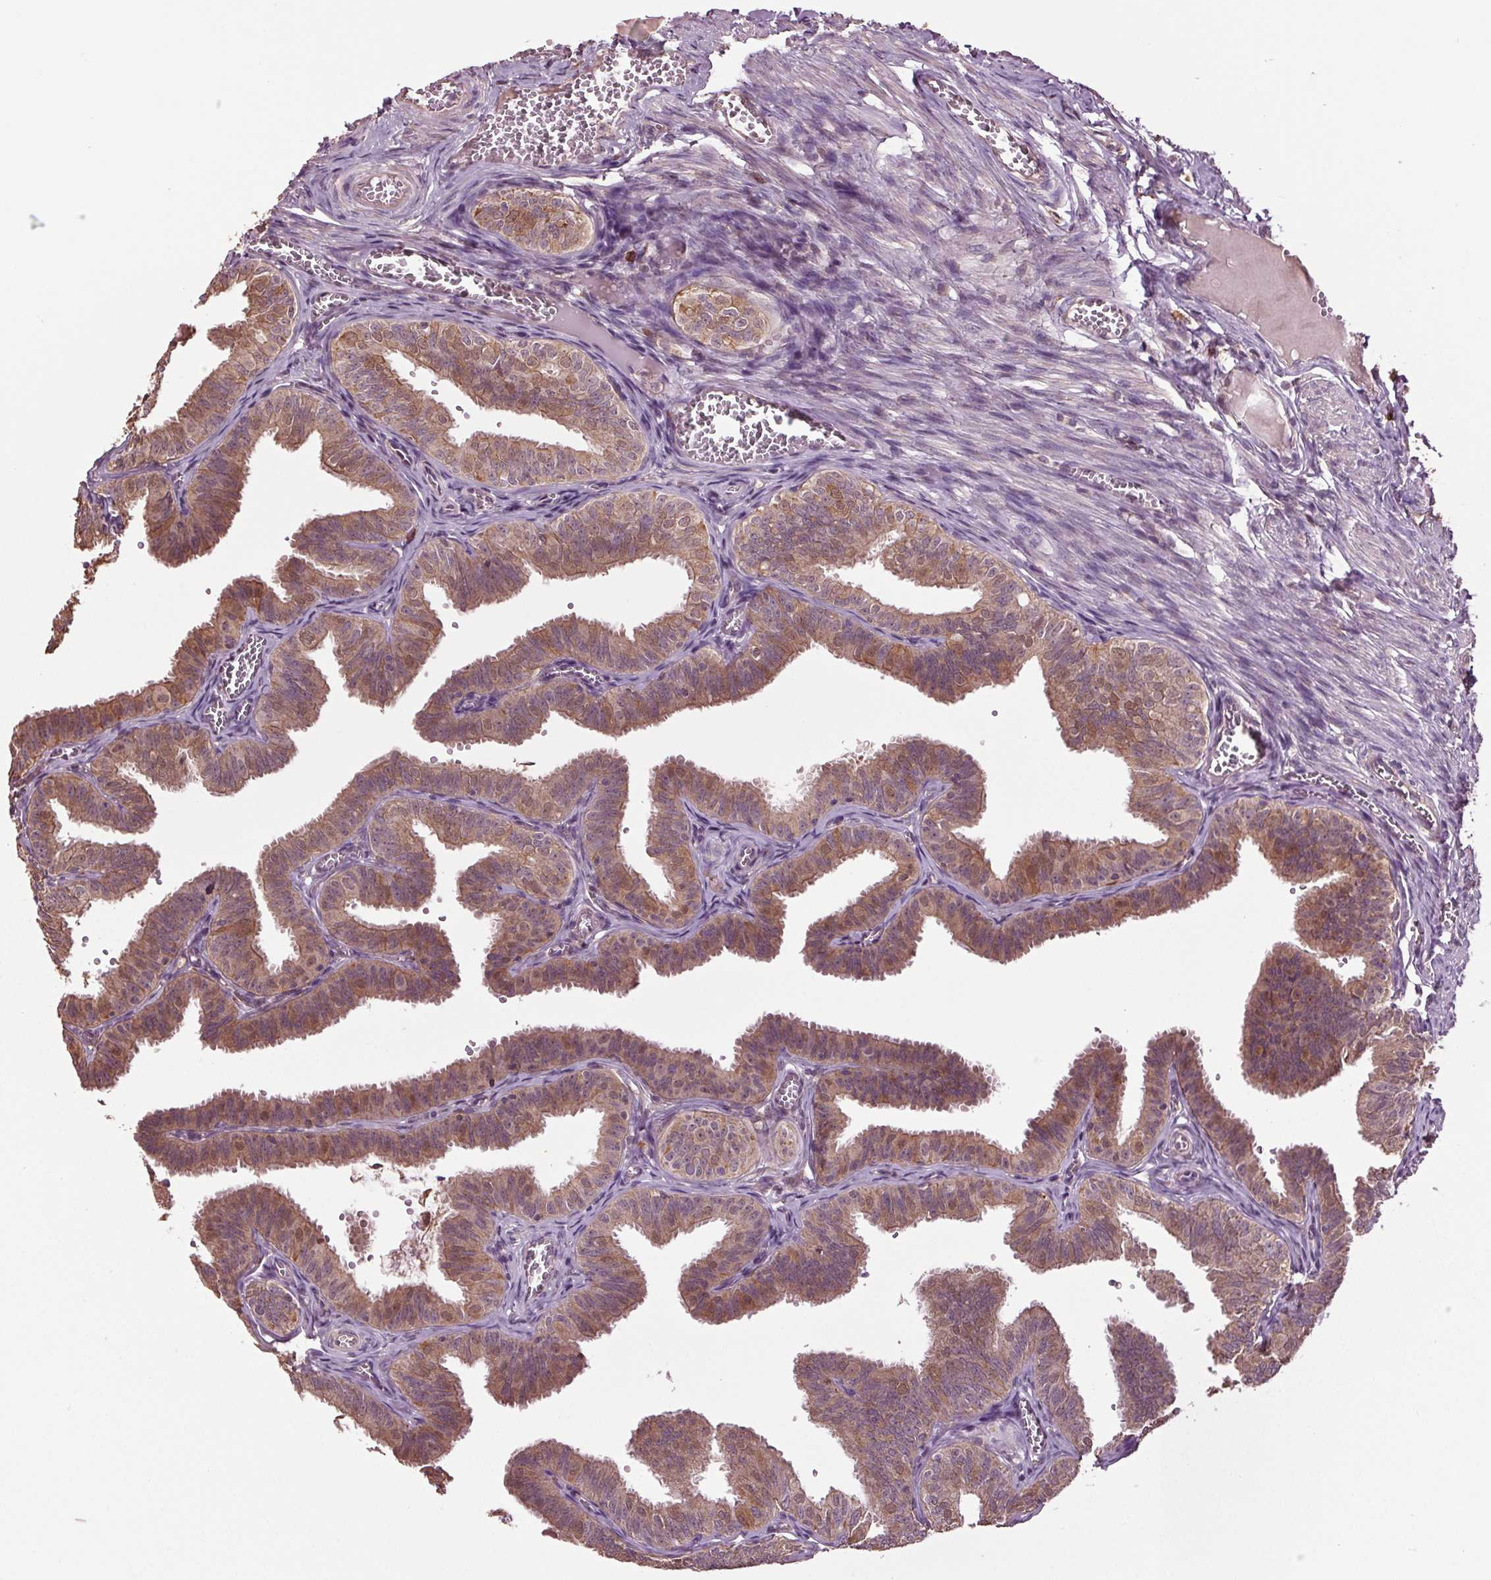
{"staining": {"intensity": "moderate", "quantity": ">75%", "location": "cytoplasmic/membranous"}, "tissue": "fallopian tube", "cell_type": "Glandular cells", "image_type": "normal", "snomed": [{"axis": "morphology", "description": "Normal tissue, NOS"}, {"axis": "topography", "description": "Fallopian tube"}], "caption": "Brown immunohistochemical staining in benign human fallopian tube demonstrates moderate cytoplasmic/membranous expression in about >75% of glandular cells. The protein of interest is stained brown, and the nuclei are stained in blue (DAB (3,3'-diaminobenzidine) IHC with brightfield microscopy, high magnification).", "gene": "RNPEP", "patient": {"sex": "female", "age": 25}}